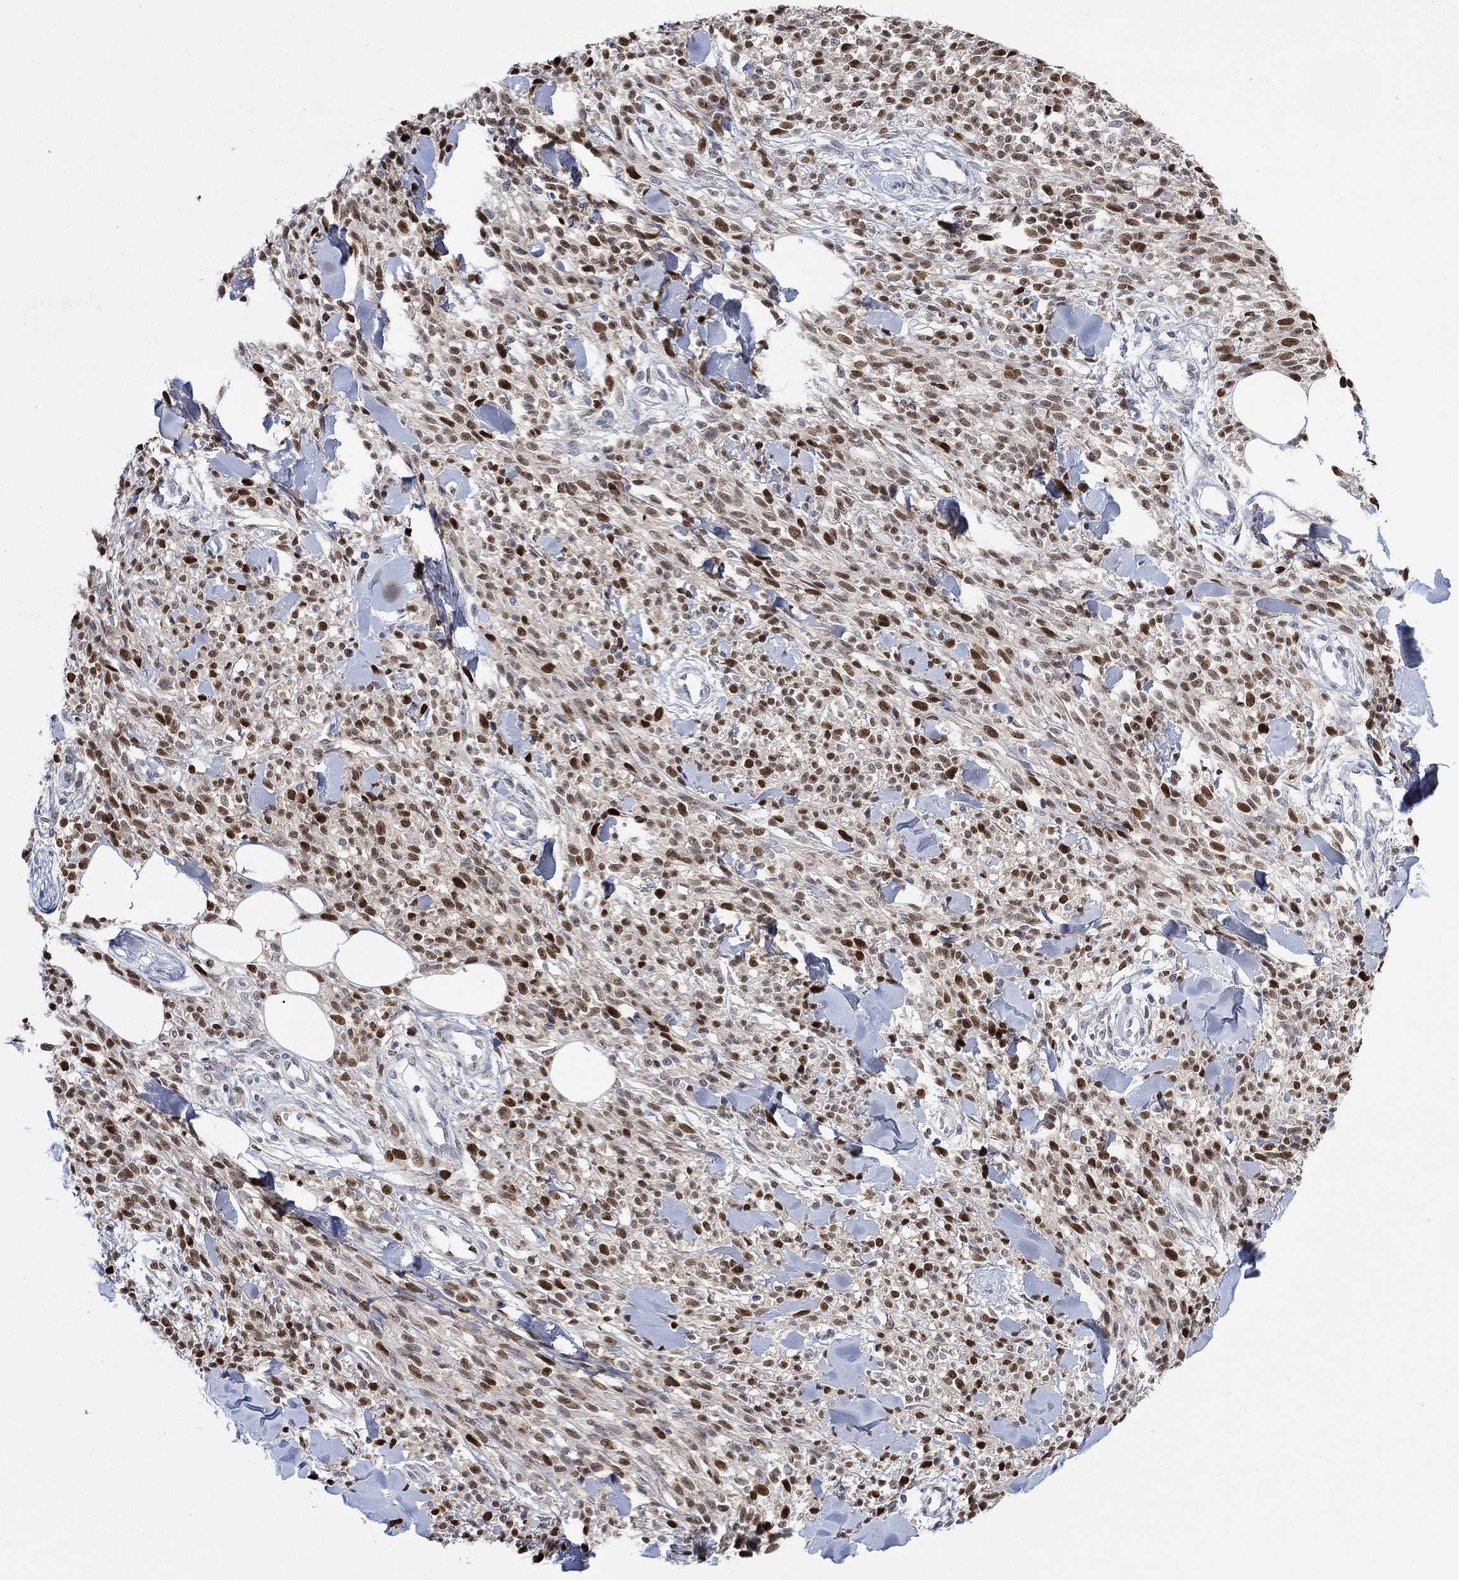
{"staining": {"intensity": "moderate", "quantity": "25%-75%", "location": "nuclear"}, "tissue": "melanoma", "cell_type": "Tumor cells", "image_type": "cancer", "snomed": [{"axis": "morphology", "description": "Malignant melanoma, NOS"}, {"axis": "topography", "description": "Skin"}, {"axis": "topography", "description": "Skin of trunk"}], "caption": "About 25%-75% of tumor cells in human melanoma exhibit moderate nuclear protein staining as visualized by brown immunohistochemical staining.", "gene": "RAD54L2", "patient": {"sex": "male", "age": 74}}